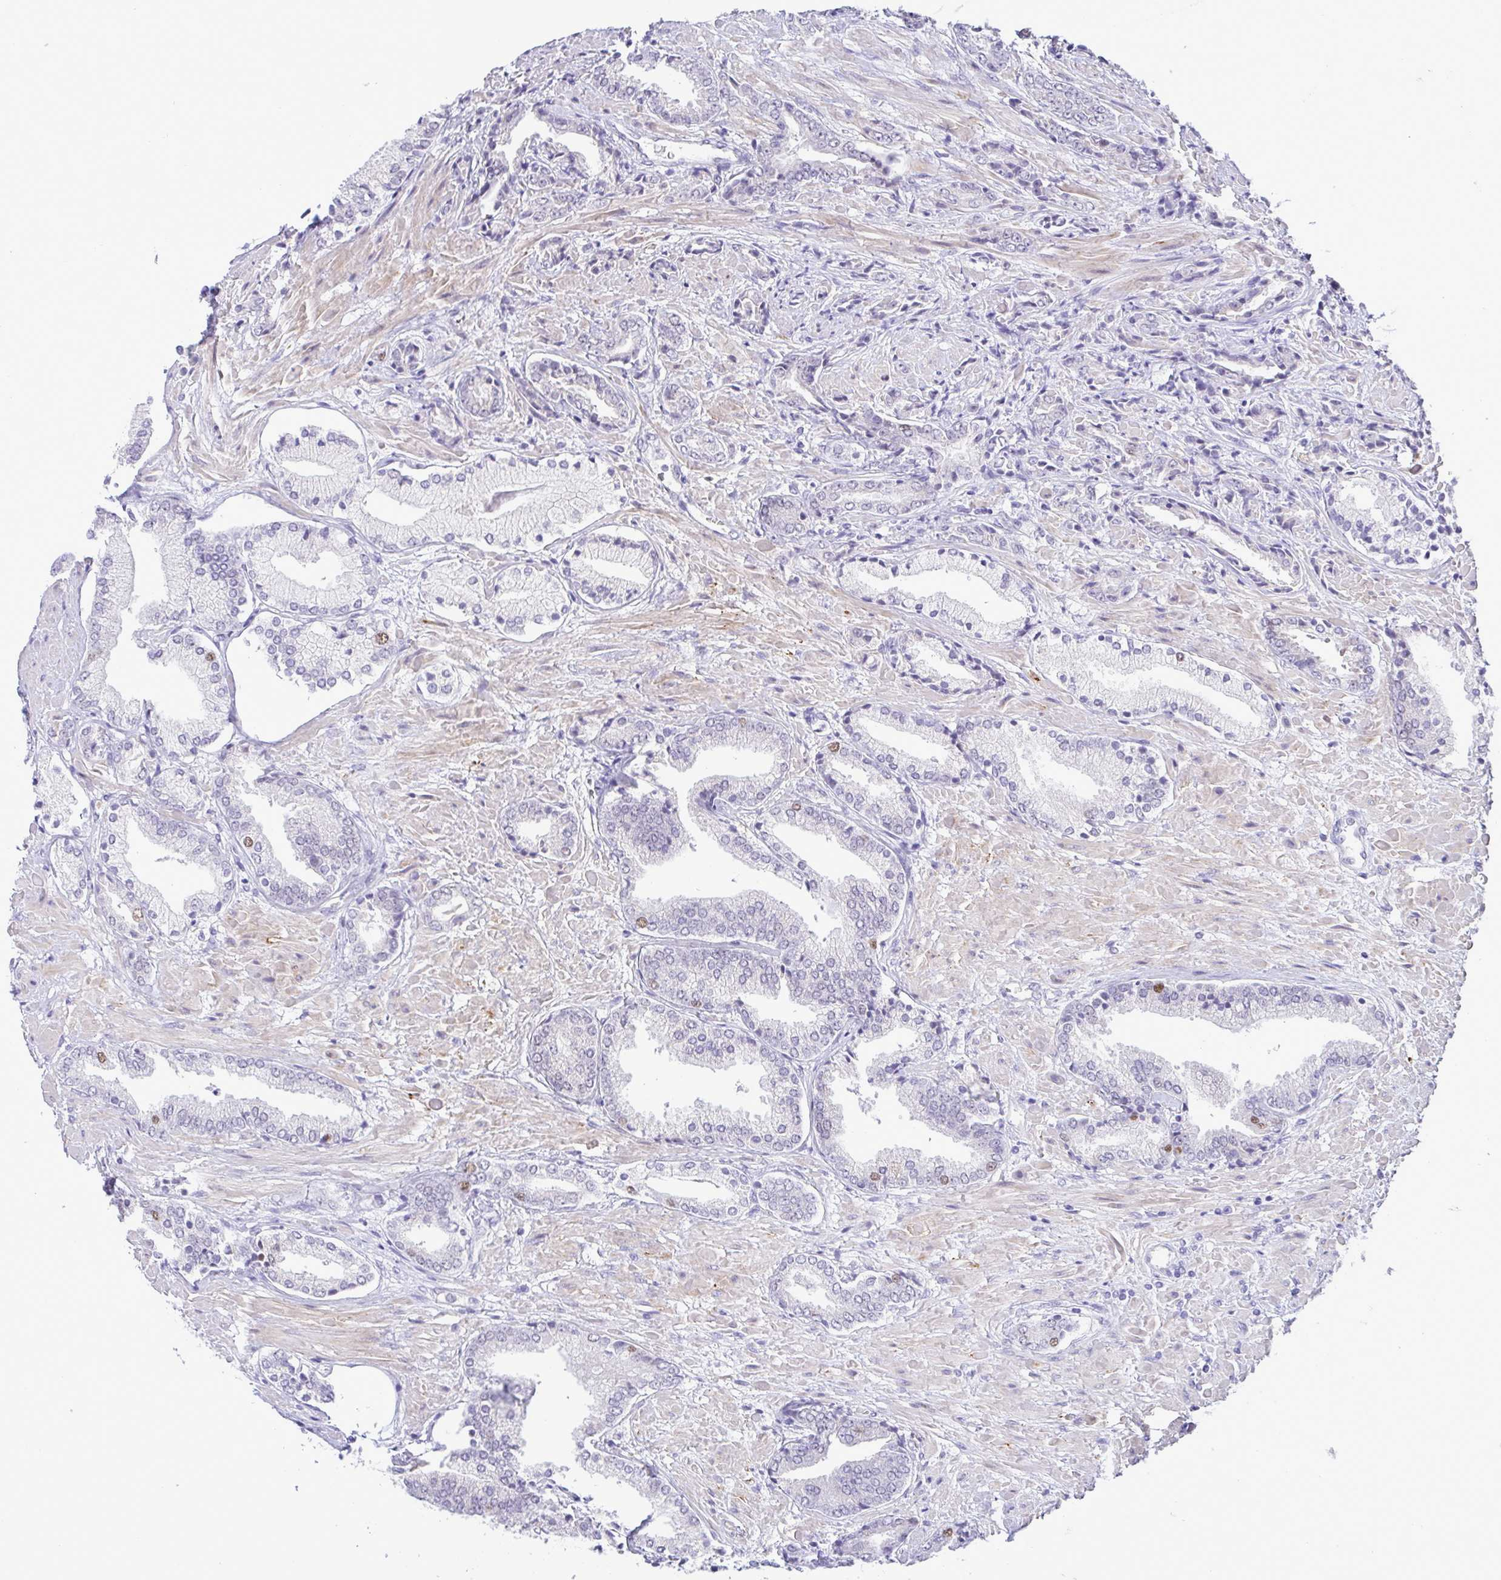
{"staining": {"intensity": "negative", "quantity": "none", "location": "none"}, "tissue": "prostate cancer", "cell_type": "Tumor cells", "image_type": "cancer", "snomed": [{"axis": "morphology", "description": "Adenocarcinoma, High grade"}, {"axis": "topography", "description": "Prostate"}], "caption": "Immunohistochemical staining of human high-grade adenocarcinoma (prostate) reveals no significant expression in tumor cells.", "gene": "TIPIN", "patient": {"sex": "male", "age": 56}}